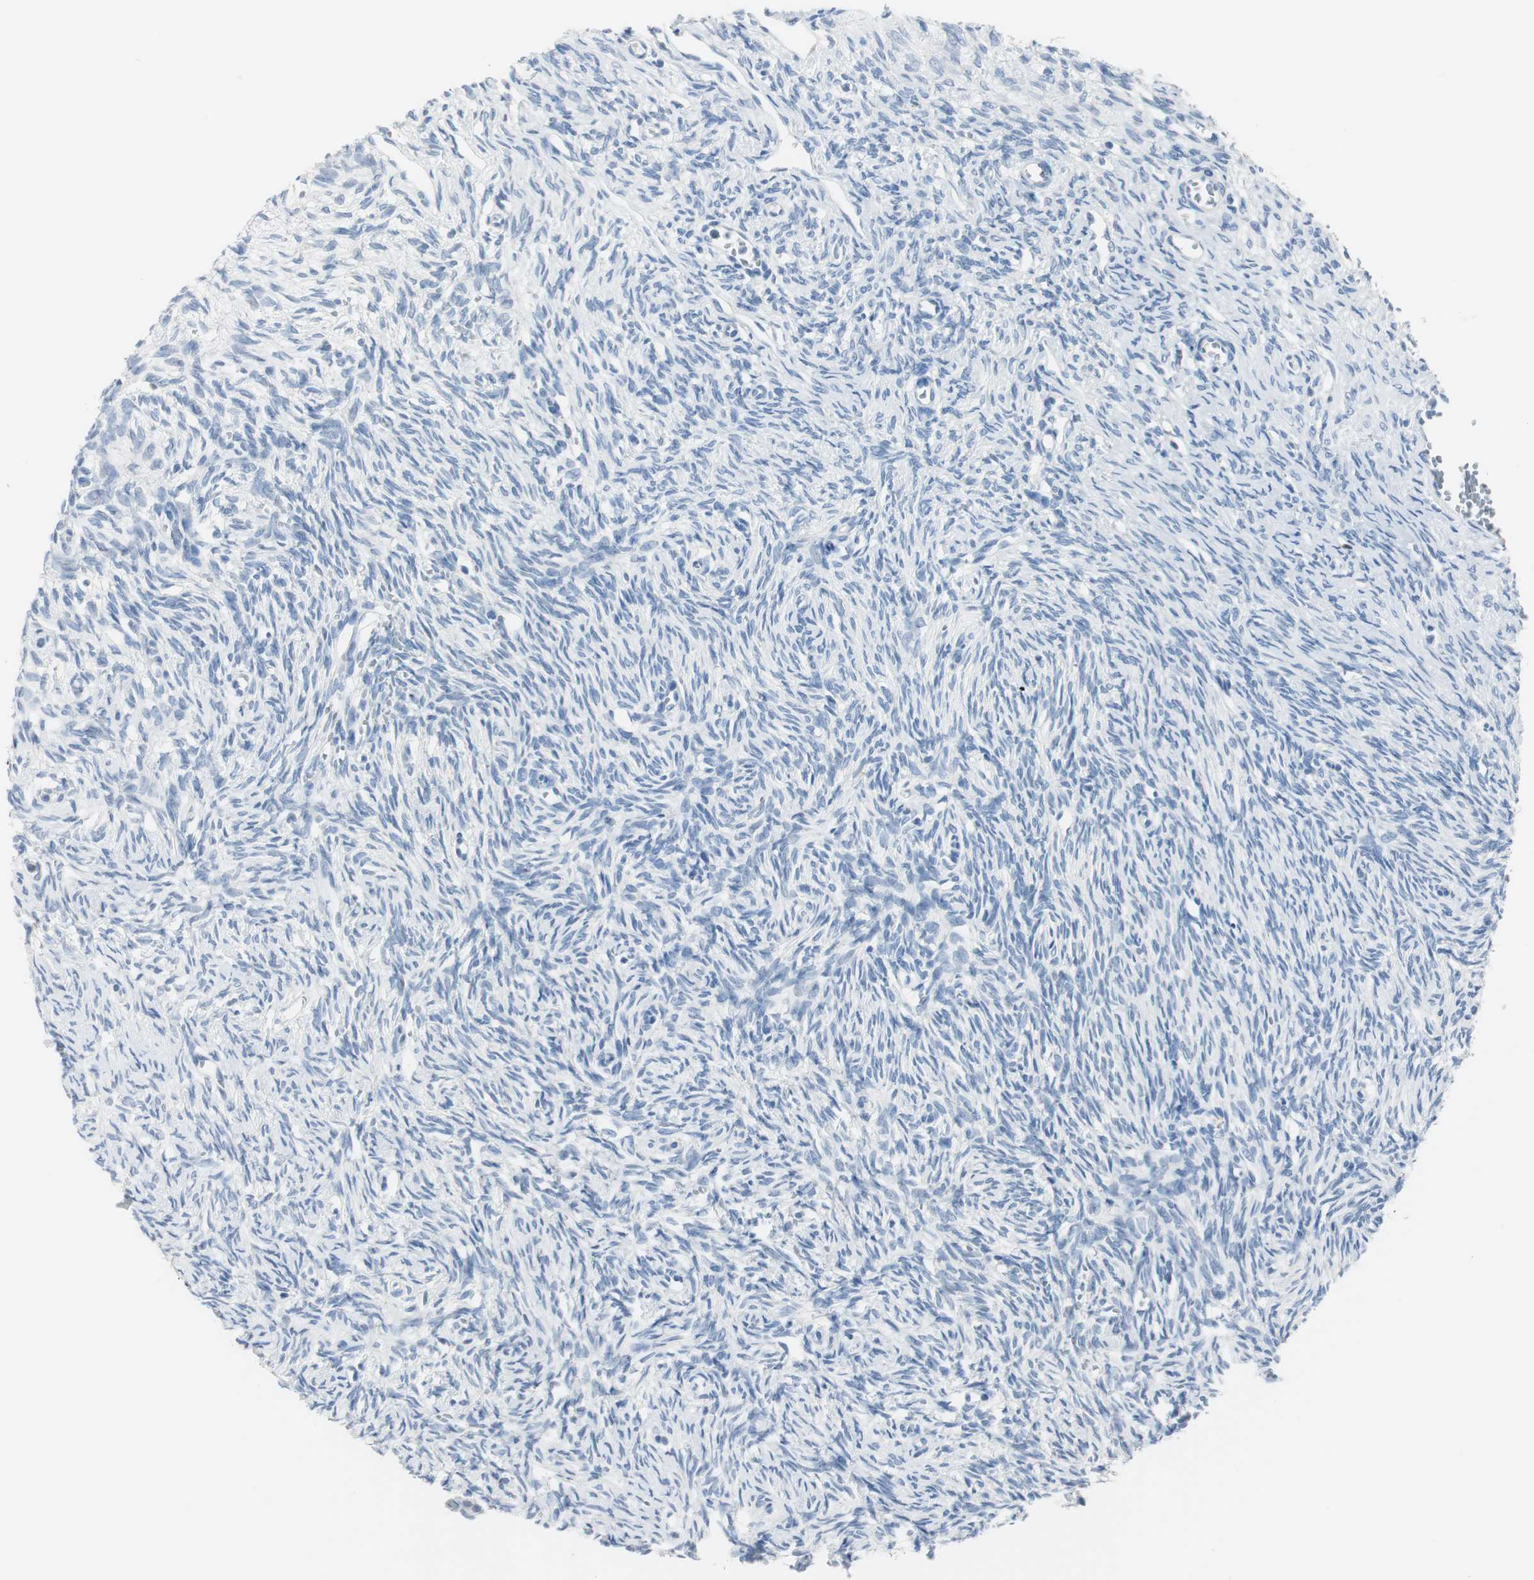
{"staining": {"intensity": "negative", "quantity": "none", "location": "none"}, "tissue": "ovary", "cell_type": "Ovarian stroma cells", "image_type": "normal", "snomed": [{"axis": "morphology", "description": "Normal tissue, NOS"}, {"axis": "topography", "description": "Ovary"}], "caption": "This micrograph is of benign ovary stained with IHC to label a protein in brown with the nuclei are counter-stained blue. There is no expression in ovarian stroma cells.", "gene": "FBP1", "patient": {"sex": "female", "age": 33}}